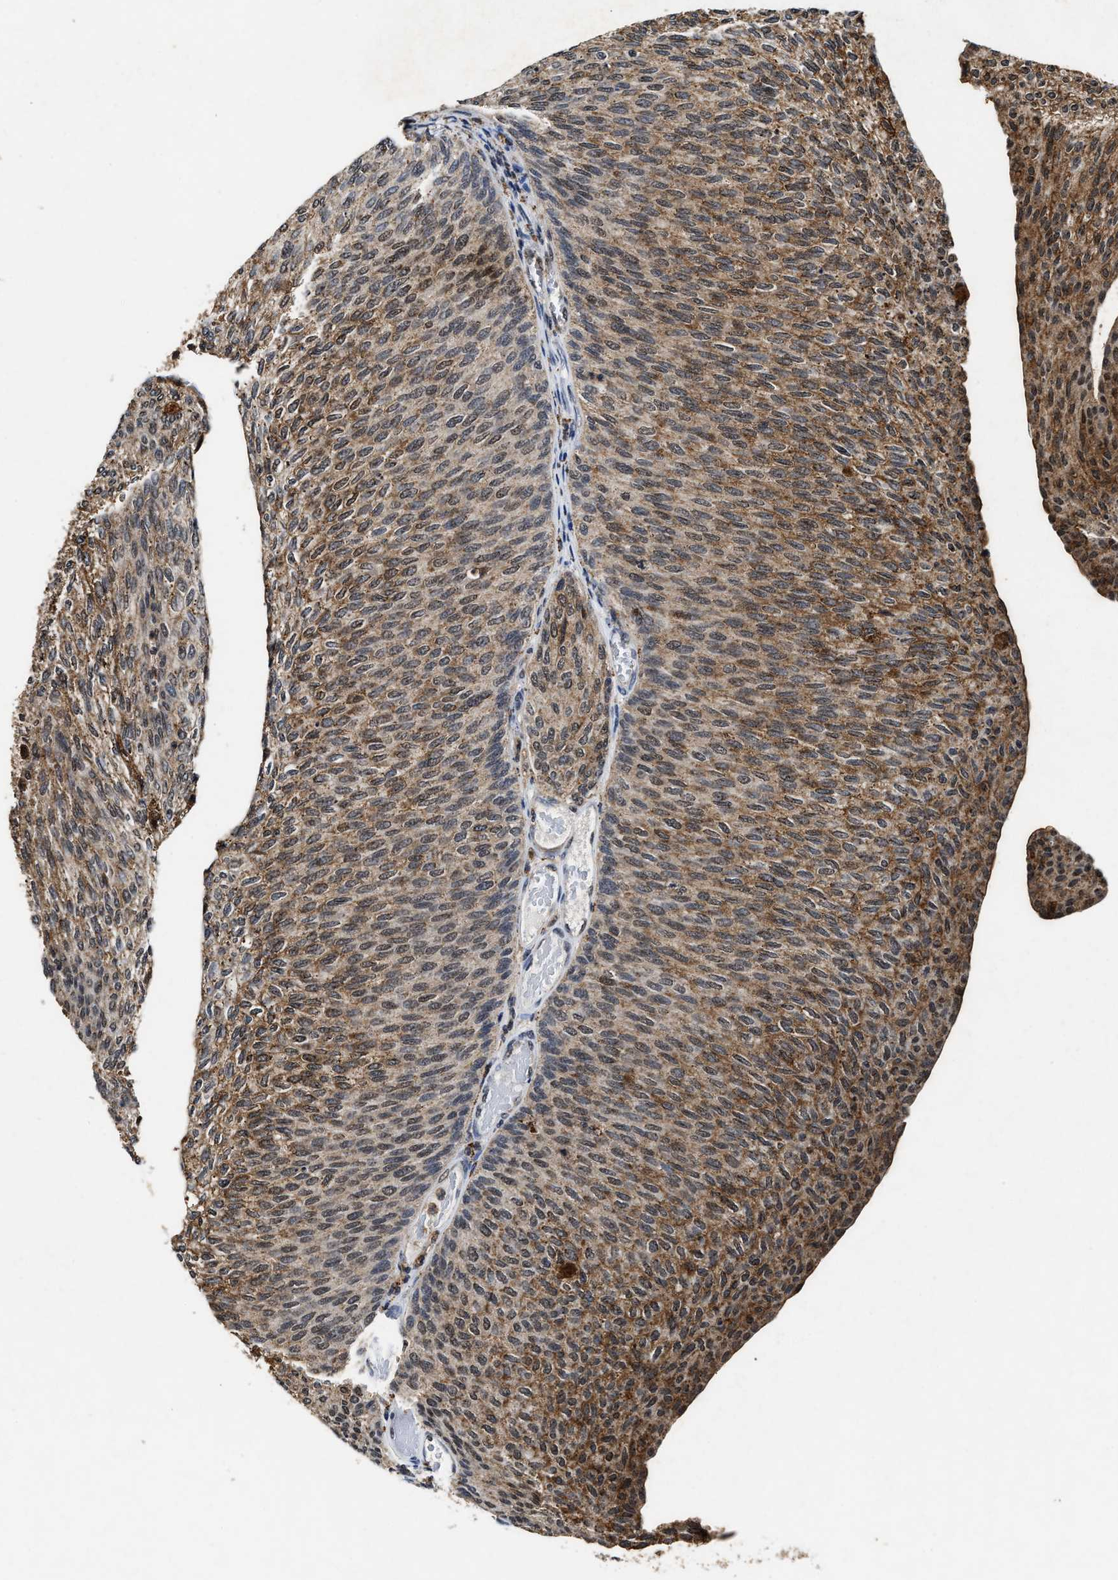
{"staining": {"intensity": "moderate", "quantity": ">75%", "location": "cytoplasmic/membranous"}, "tissue": "urothelial cancer", "cell_type": "Tumor cells", "image_type": "cancer", "snomed": [{"axis": "morphology", "description": "Urothelial carcinoma, Low grade"}, {"axis": "topography", "description": "Urinary bladder"}], "caption": "Immunohistochemical staining of human urothelial cancer displays medium levels of moderate cytoplasmic/membranous protein staining in approximately >75% of tumor cells.", "gene": "ACOX1", "patient": {"sex": "female", "age": 79}}